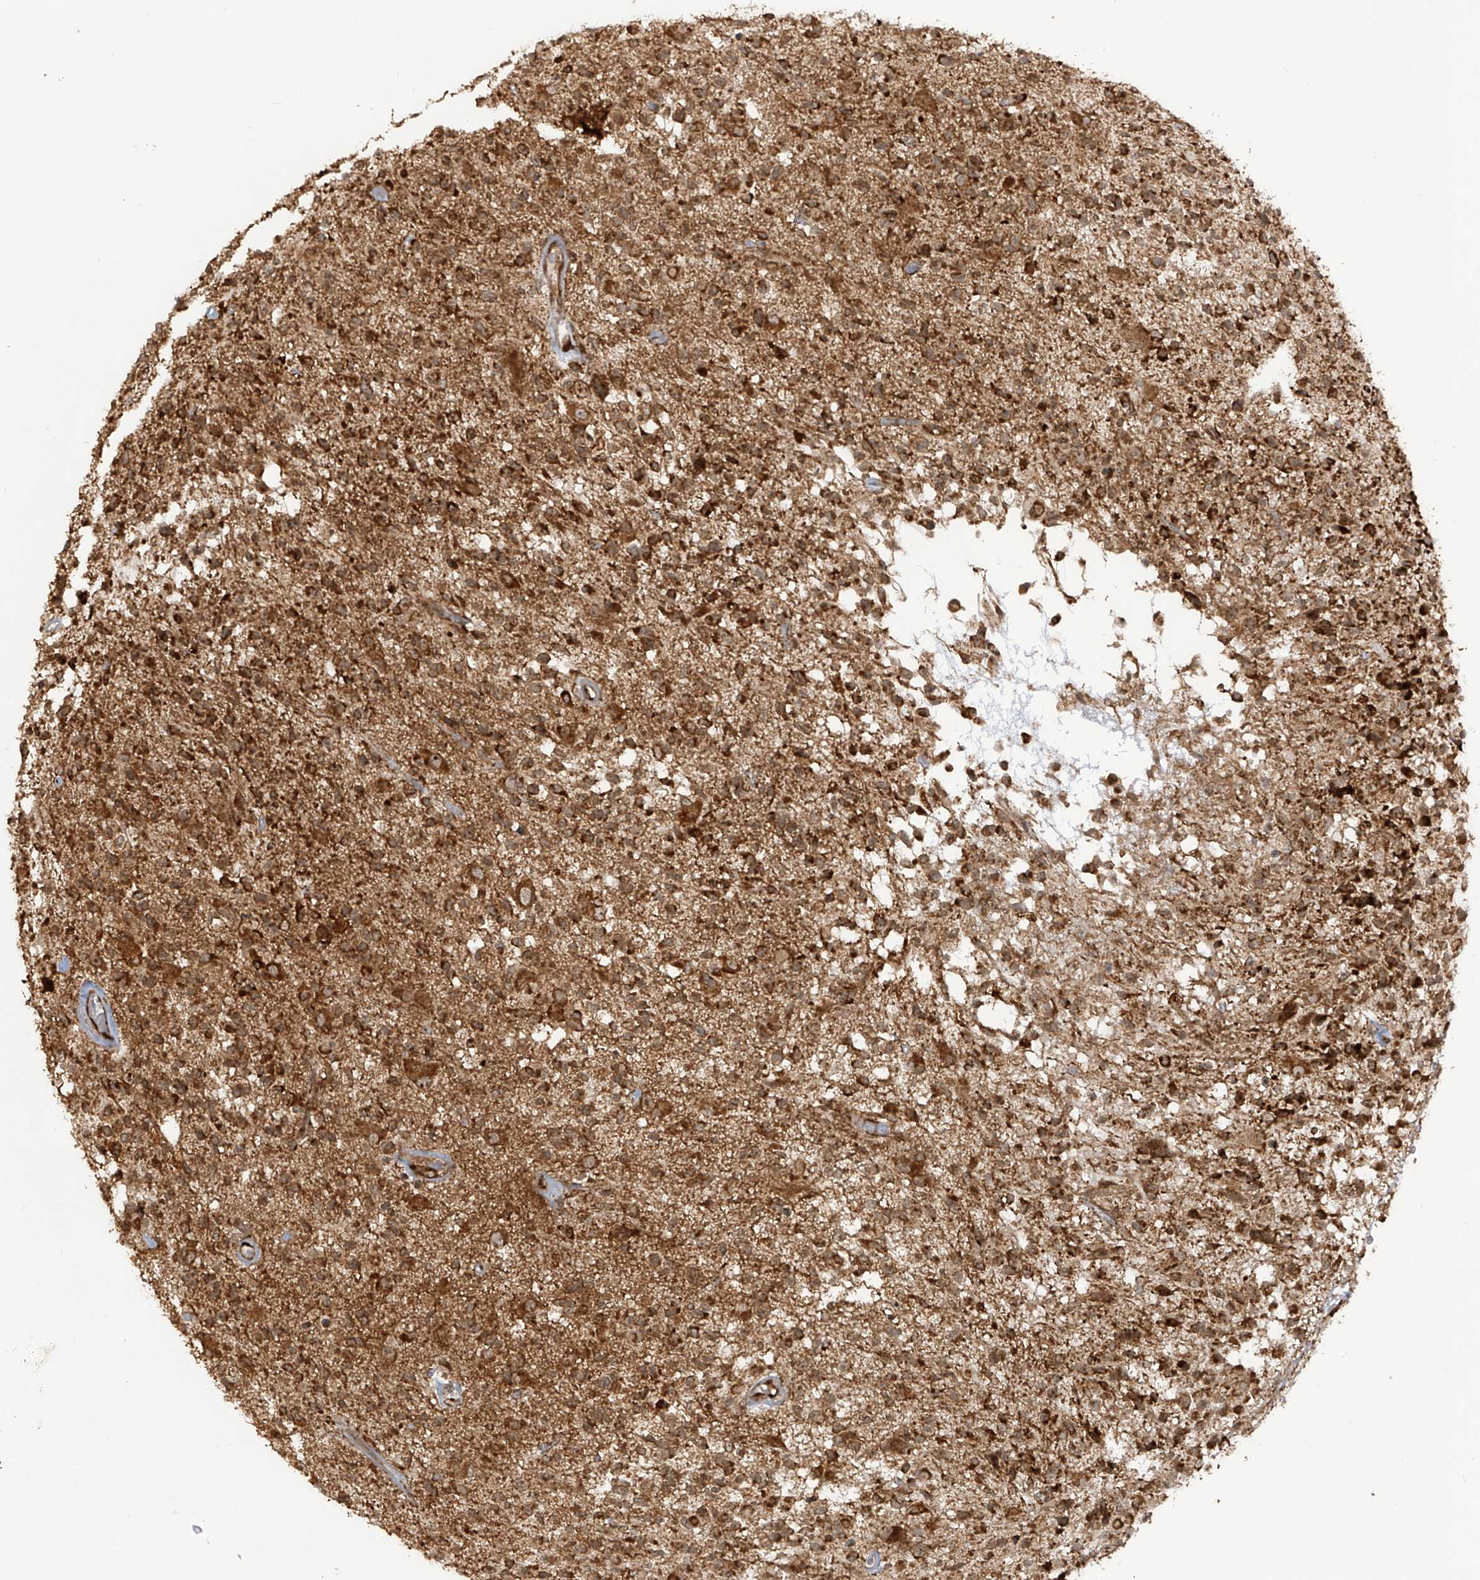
{"staining": {"intensity": "strong", "quantity": ">75%", "location": "cytoplasmic/membranous"}, "tissue": "glioma", "cell_type": "Tumor cells", "image_type": "cancer", "snomed": [{"axis": "morphology", "description": "Glioma, malignant, High grade"}, {"axis": "morphology", "description": "Glioblastoma, NOS"}, {"axis": "topography", "description": "Brain"}], "caption": "Immunohistochemistry (DAB) staining of human glioblastoma shows strong cytoplasmic/membranous protein staining in about >75% of tumor cells.", "gene": "TRIM67", "patient": {"sex": "male", "age": 60}}